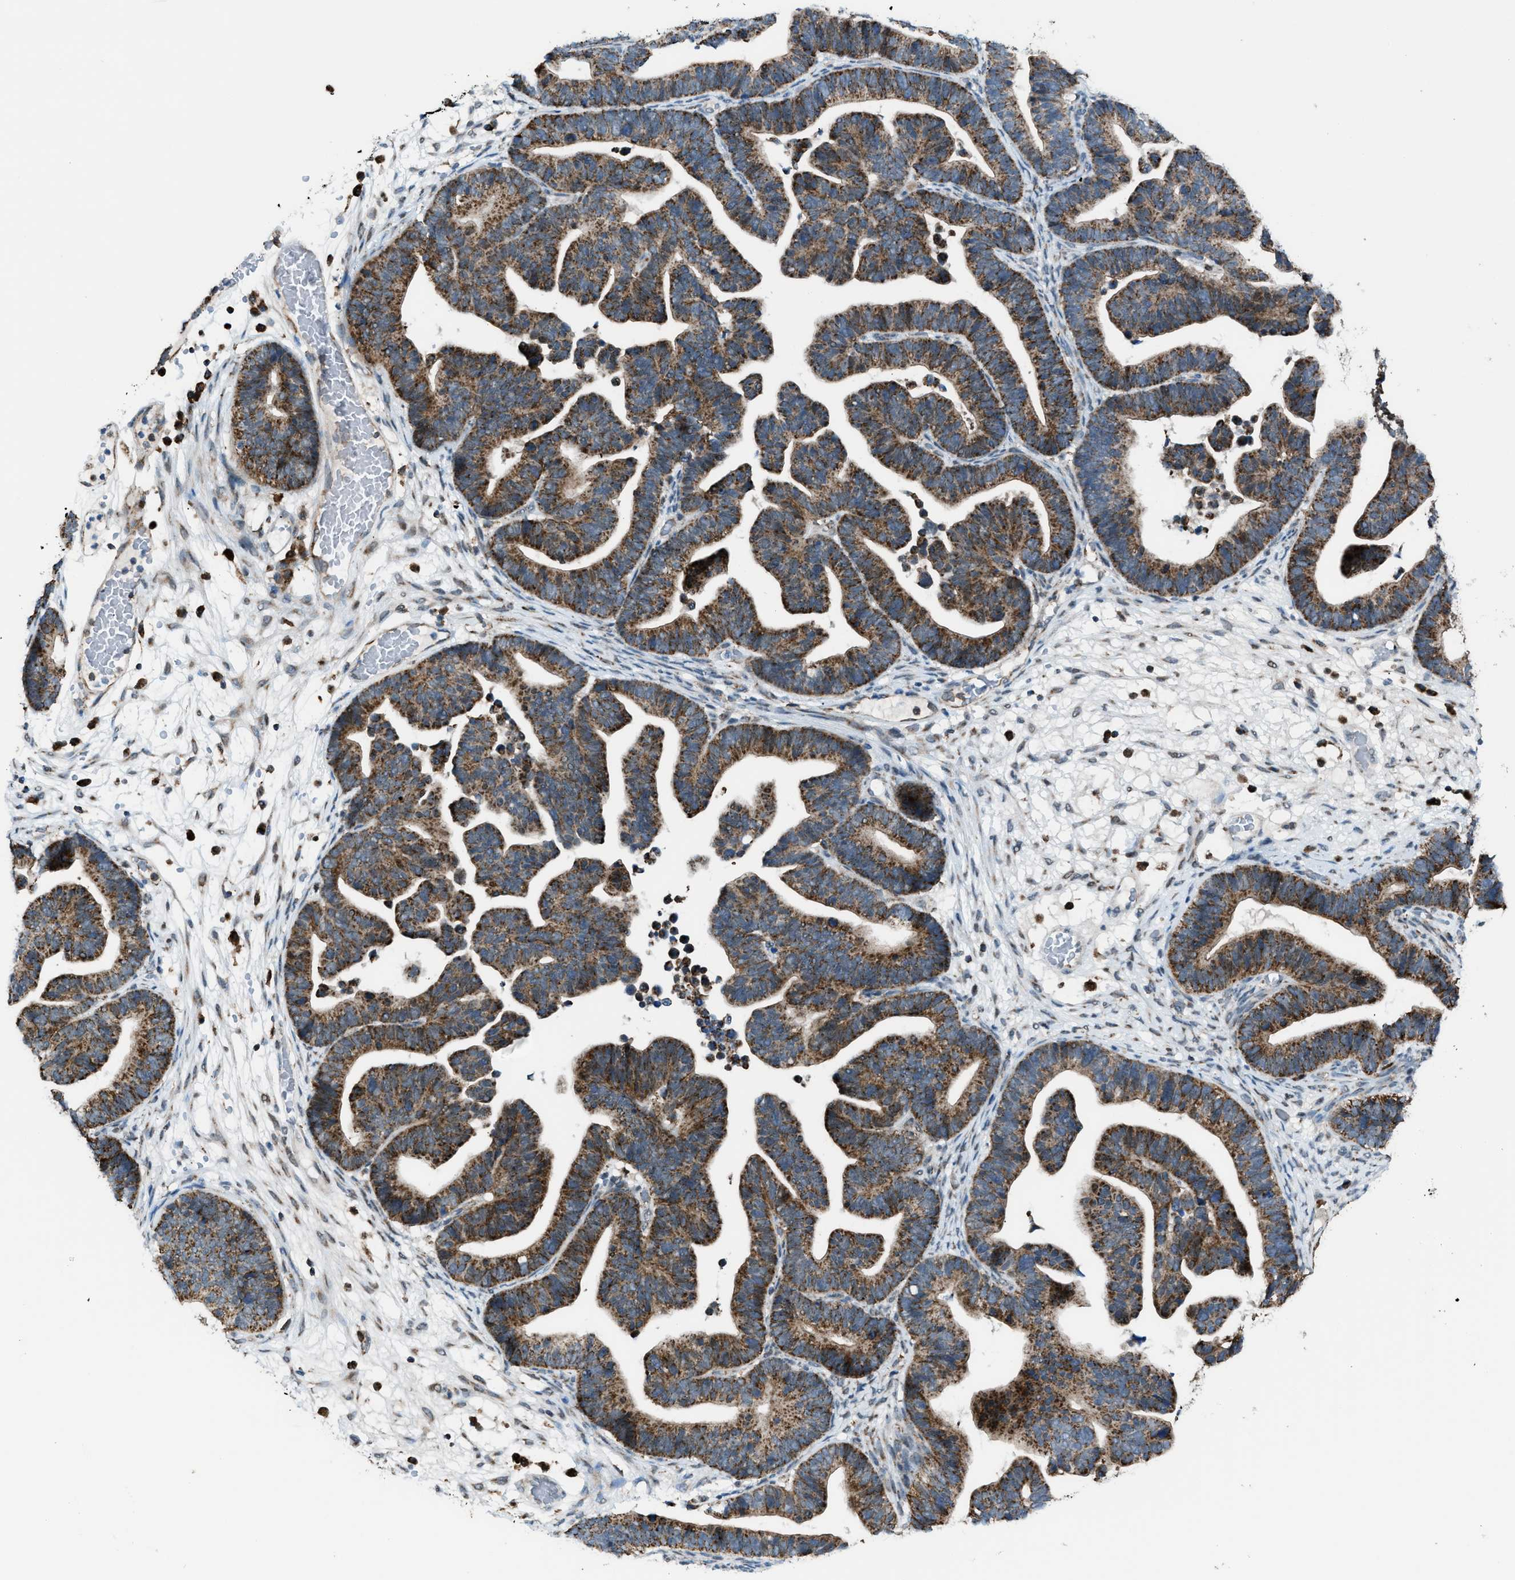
{"staining": {"intensity": "strong", "quantity": ">75%", "location": "cytoplasmic/membranous"}, "tissue": "ovarian cancer", "cell_type": "Tumor cells", "image_type": "cancer", "snomed": [{"axis": "morphology", "description": "Cystadenocarcinoma, serous, NOS"}, {"axis": "topography", "description": "Ovary"}], "caption": "A high amount of strong cytoplasmic/membranous positivity is identified in approximately >75% of tumor cells in serous cystadenocarcinoma (ovarian) tissue.", "gene": "SRM", "patient": {"sex": "female", "age": 56}}